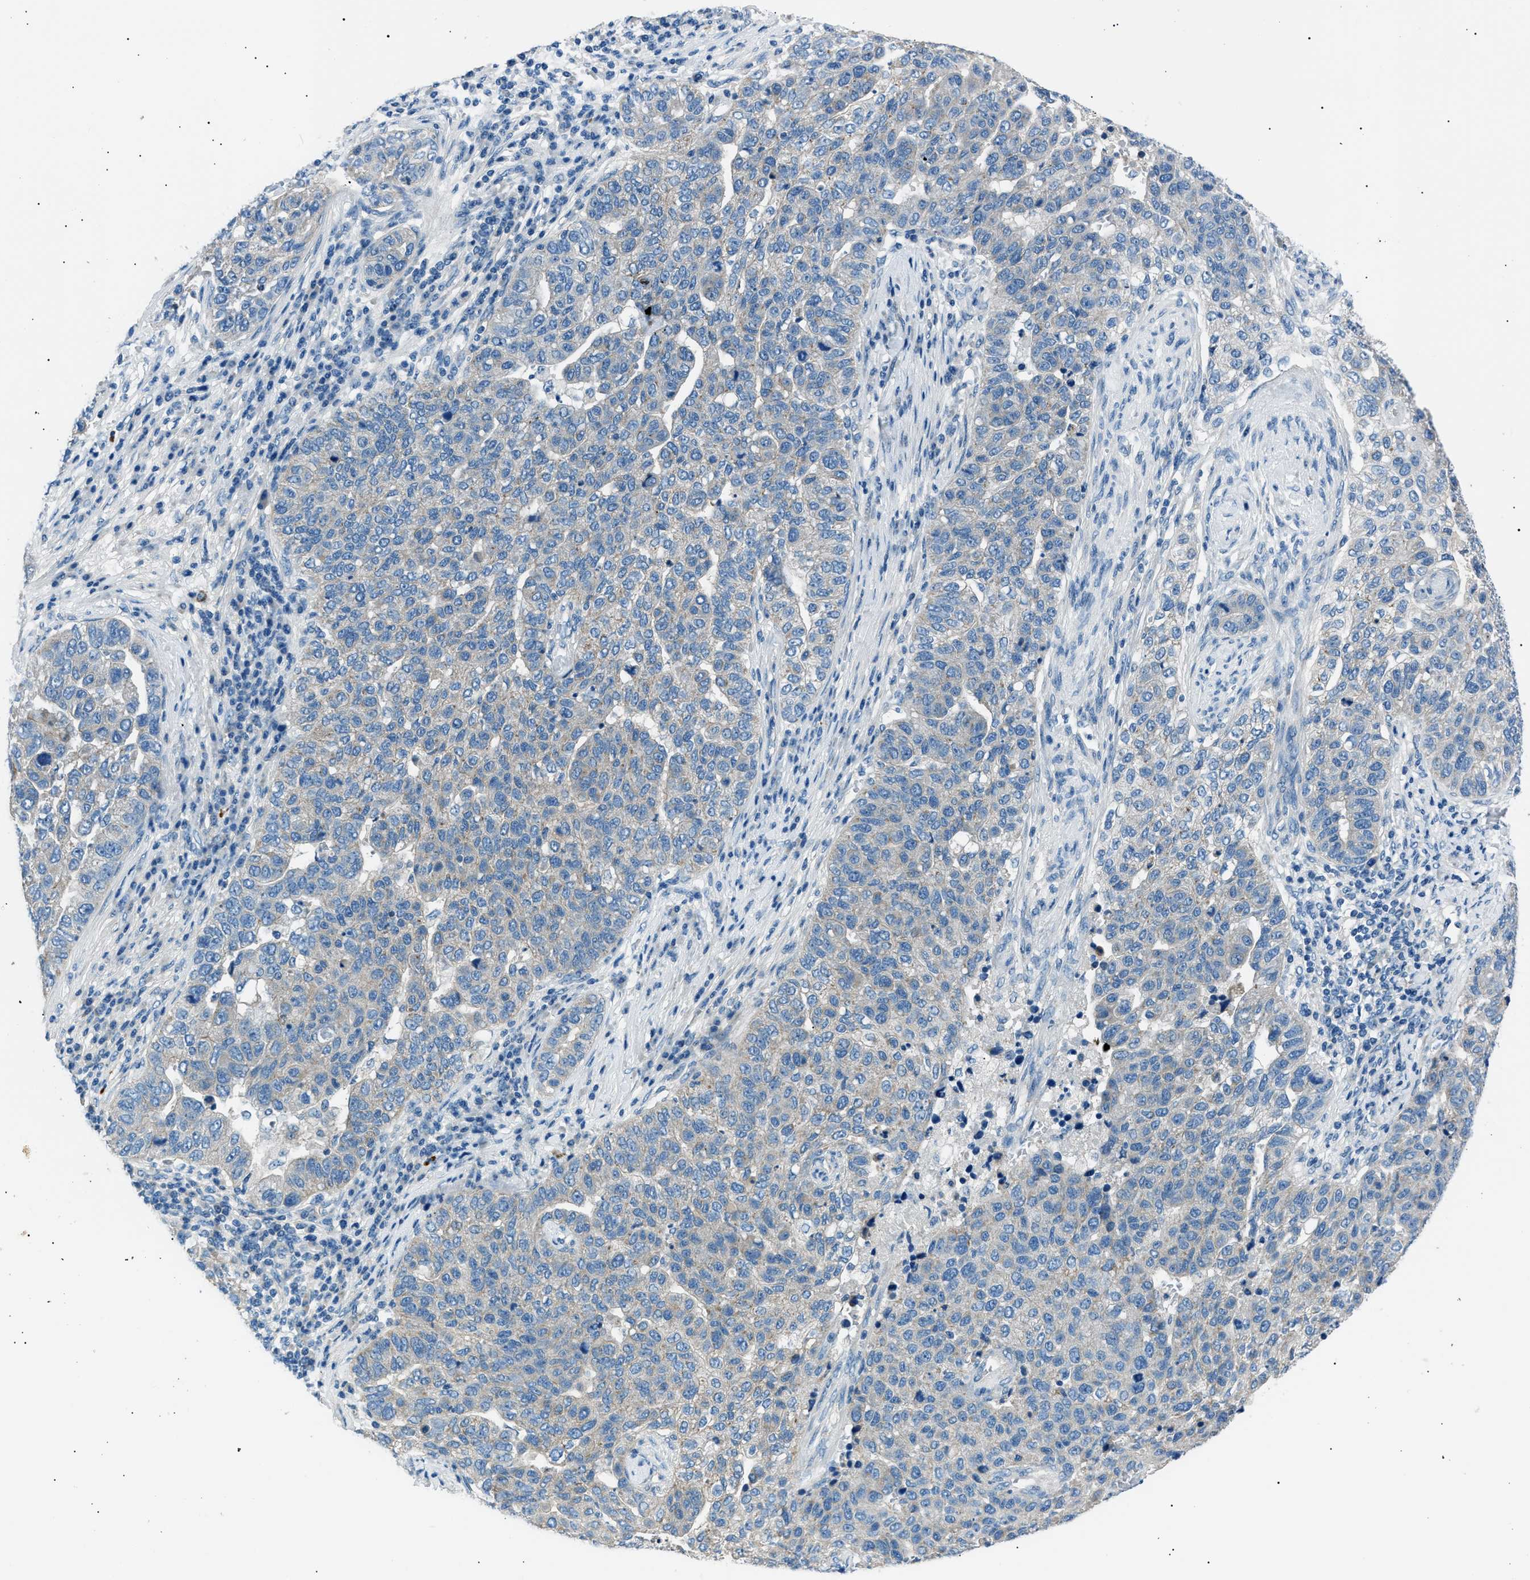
{"staining": {"intensity": "negative", "quantity": "none", "location": "none"}, "tissue": "pancreatic cancer", "cell_type": "Tumor cells", "image_type": "cancer", "snomed": [{"axis": "morphology", "description": "Adenocarcinoma, NOS"}, {"axis": "topography", "description": "Pancreas"}], "caption": "This is an immunohistochemistry (IHC) photomicrograph of human pancreatic adenocarcinoma. There is no staining in tumor cells.", "gene": "LRRC37B", "patient": {"sex": "female", "age": 61}}